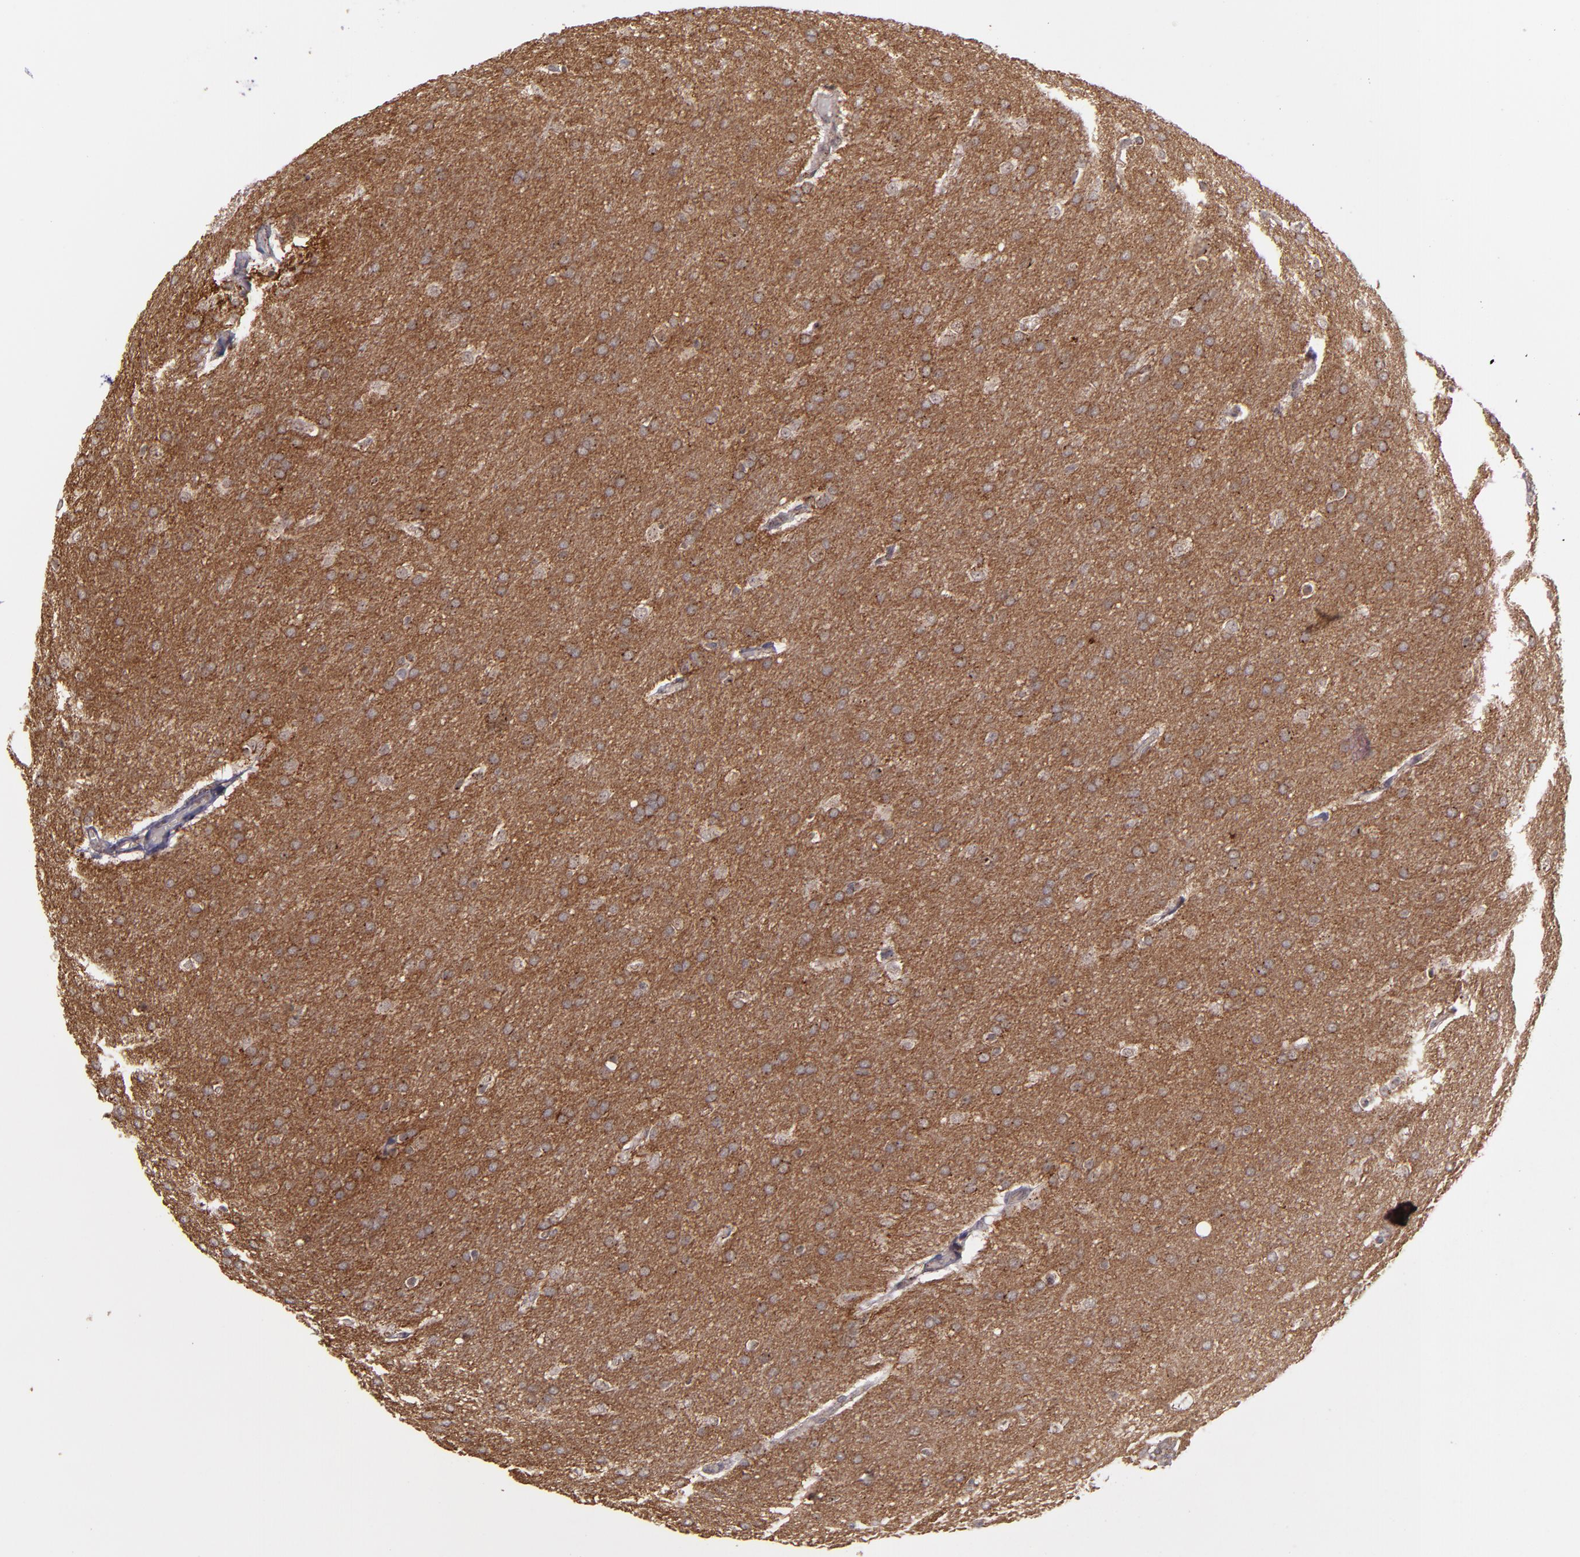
{"staining": {"intensity": "moderate", "quantity": "25%-75%", "location": "cytoplasmic/membranous"}, "tissue": "glioma", "cell_type": "Tumor cells", "image_type": "cancer", "snomed": [{"axis": "morphology", "description": "Glioma, malignant, Low grade"}, {"axis": "topography", "description": "Brain"}], "caption": "IHC micrograph of neoplastic tissue: human glioma stained using immunohistochemistry (IHC) demonstrates medium levels of moderate protein expression localized specifically in the cytoplasmic/membranous of tumor cells, appearing as a cytoplasmic/membranous brown color.", "gene": "ZFYVE1", "patient": {"sex": "female", "age": 32}}